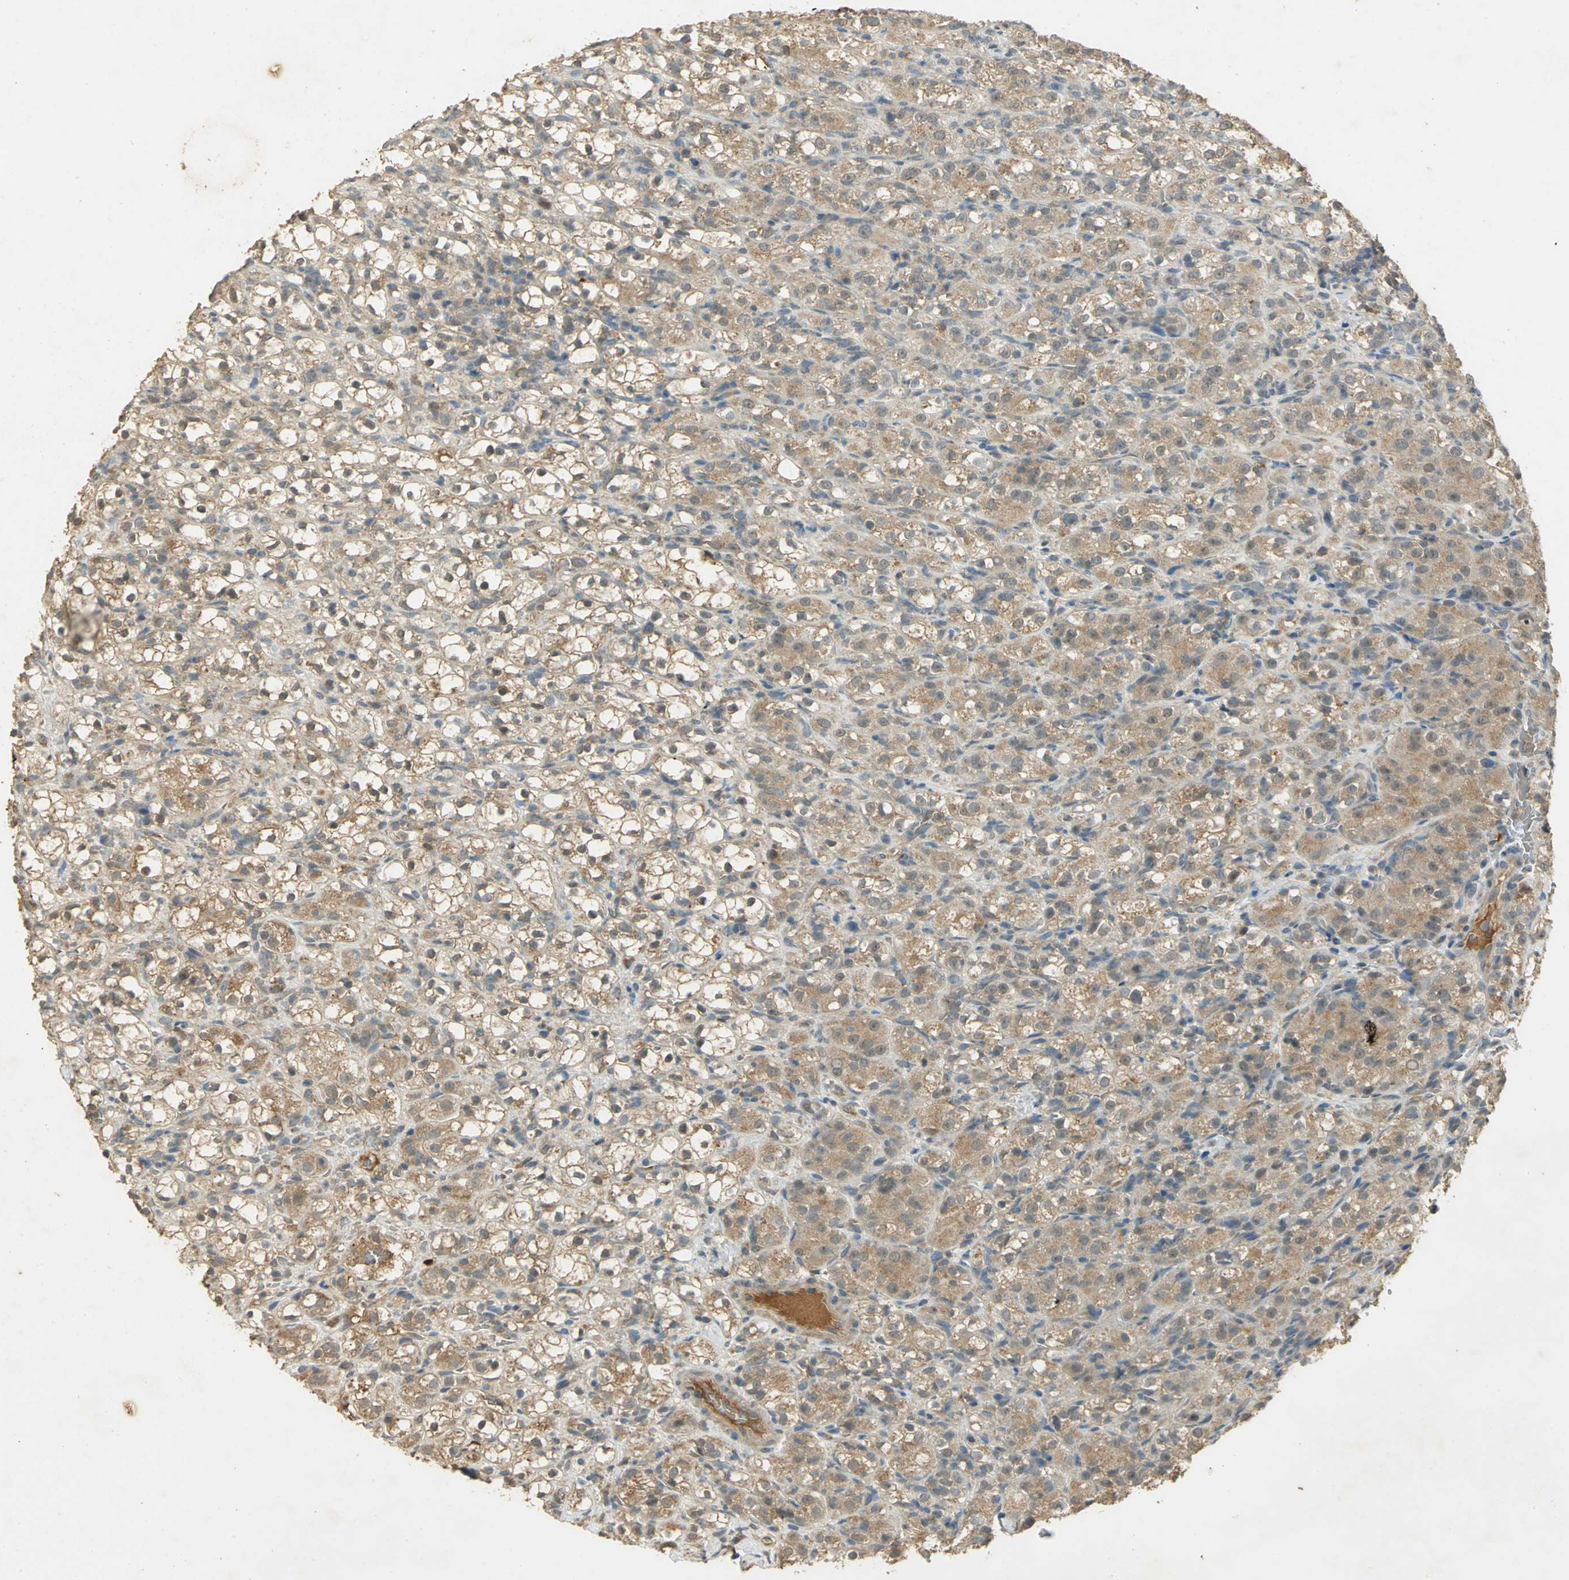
{"staining": {"intensity": "moderate", "quantity": "25%-75%", "location": "cytoplasmic/membranous"}, "tissue": "renal cancer", "cell_type": "Tumor cells", "image_type": "cancer", "snomed": [{"axis": "morphology", "description": "Normal tissue, NOS"}, {"axis": "morphology", "description": "Adenocarcinoma, NOS"}, {"axis": "topography", "description": "Kidney"}], "caption": "Human adenocarcinoma (renal) stained with a protein marker demonstrates moderate staining in tumor cells.", "gene": "KEAP1", "patient": {"sex": "male", "age": 61}}